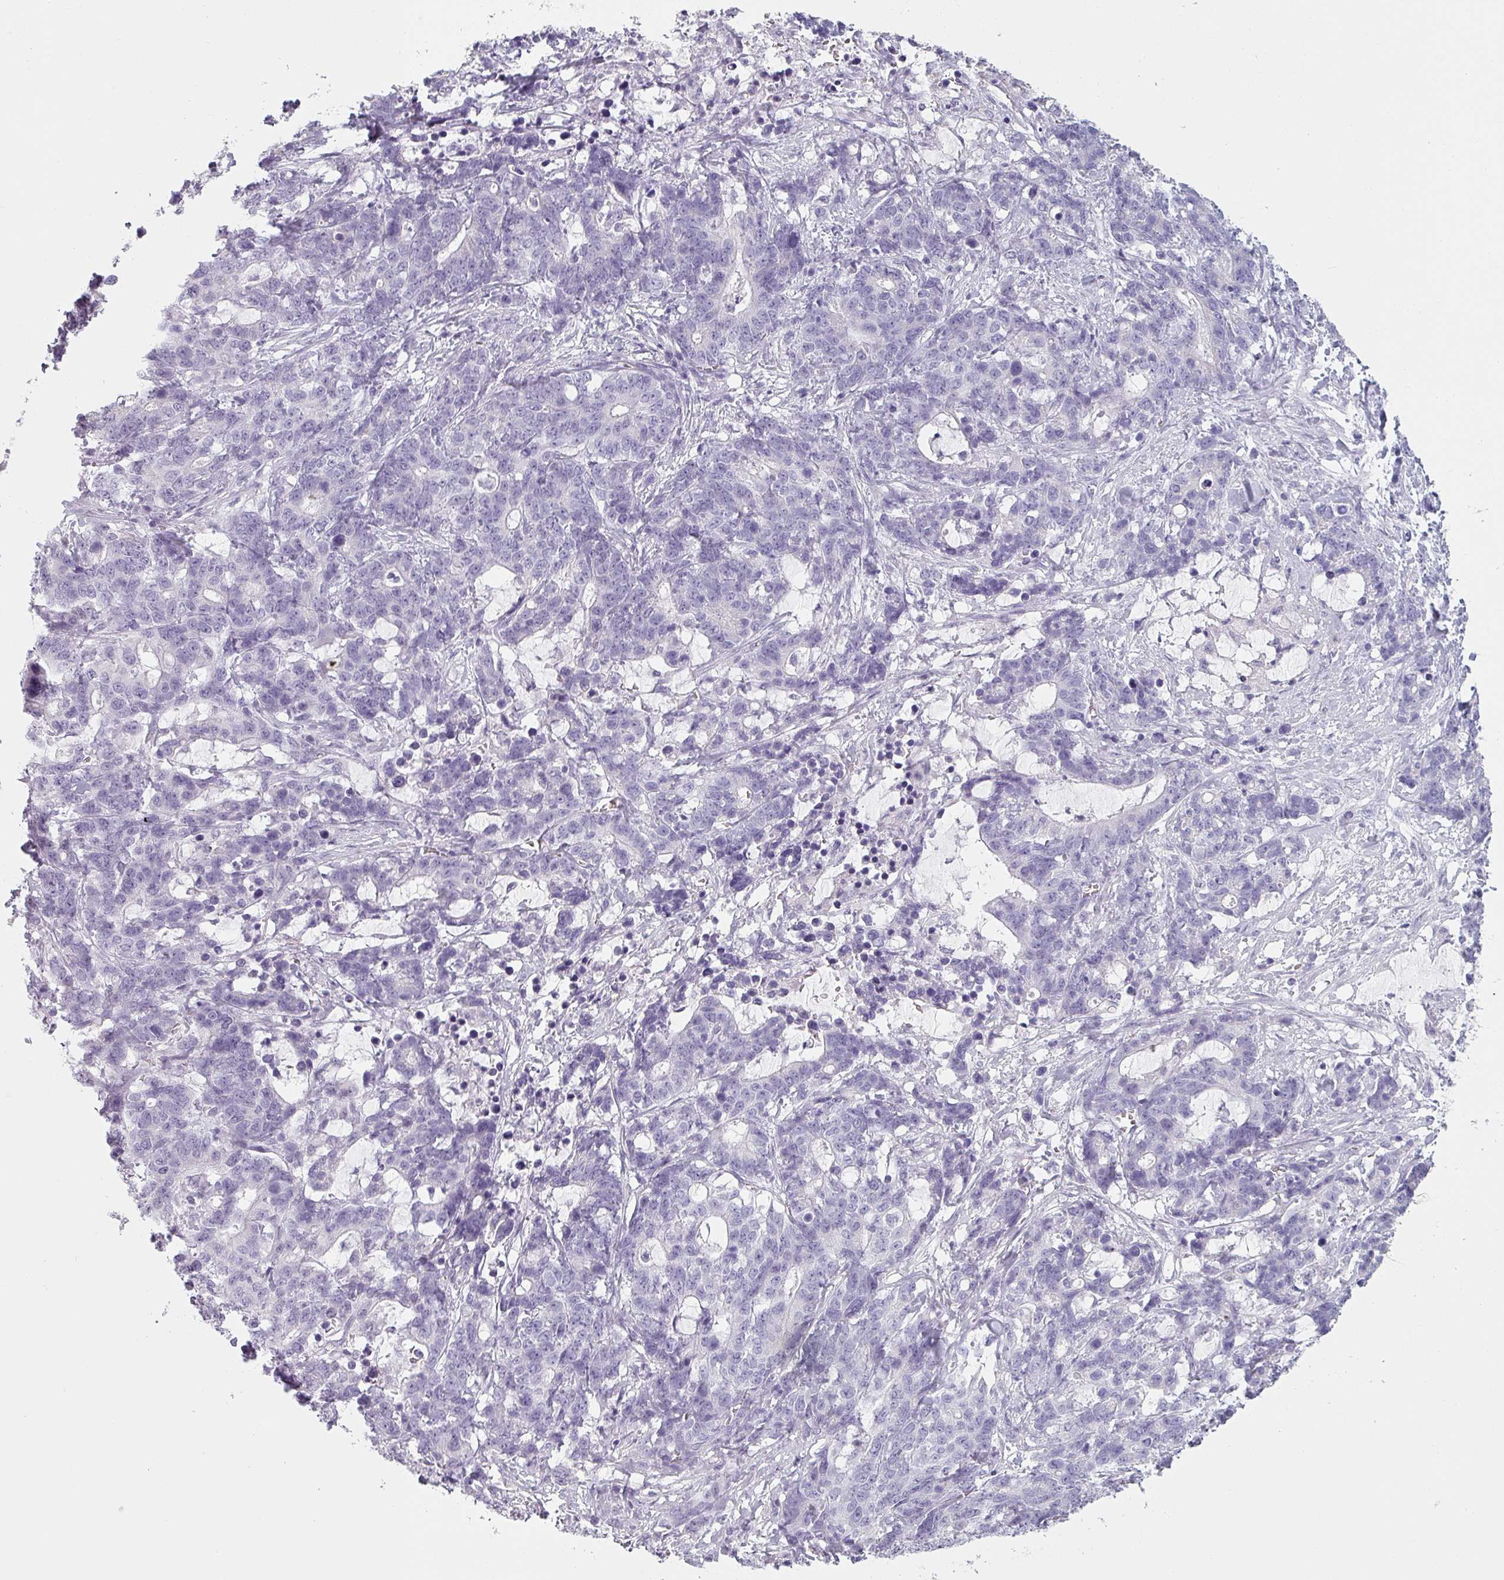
{"staining": {"intensity": "negative", "quantity": "none", "location": "none"}, "tissue": "stomach cancer", "cell_type": "Tumor cells", "image_type": "cancer", "snomed": [{"axis": "morphology", "description": "Normal tissue, NOS"}, {"axis": "morphology", "description": "Adenocarcinoma, NOS"}, {"axis": "topography", "description": "Stomach"}], "caption": "Stomach cancer (adenocarcinoma) was stained to show a protein in brown. There is no significant staining in tumor cells. The staining was performed using DAB (3,3'-diaminobenzidine) to visualize the protein expression in brown, while the nuclei were stained in blue with hematoxylin (Magnification: 20x).", "gene": "SFTPA1", "patient": {"sex": "female", "age": 64}}